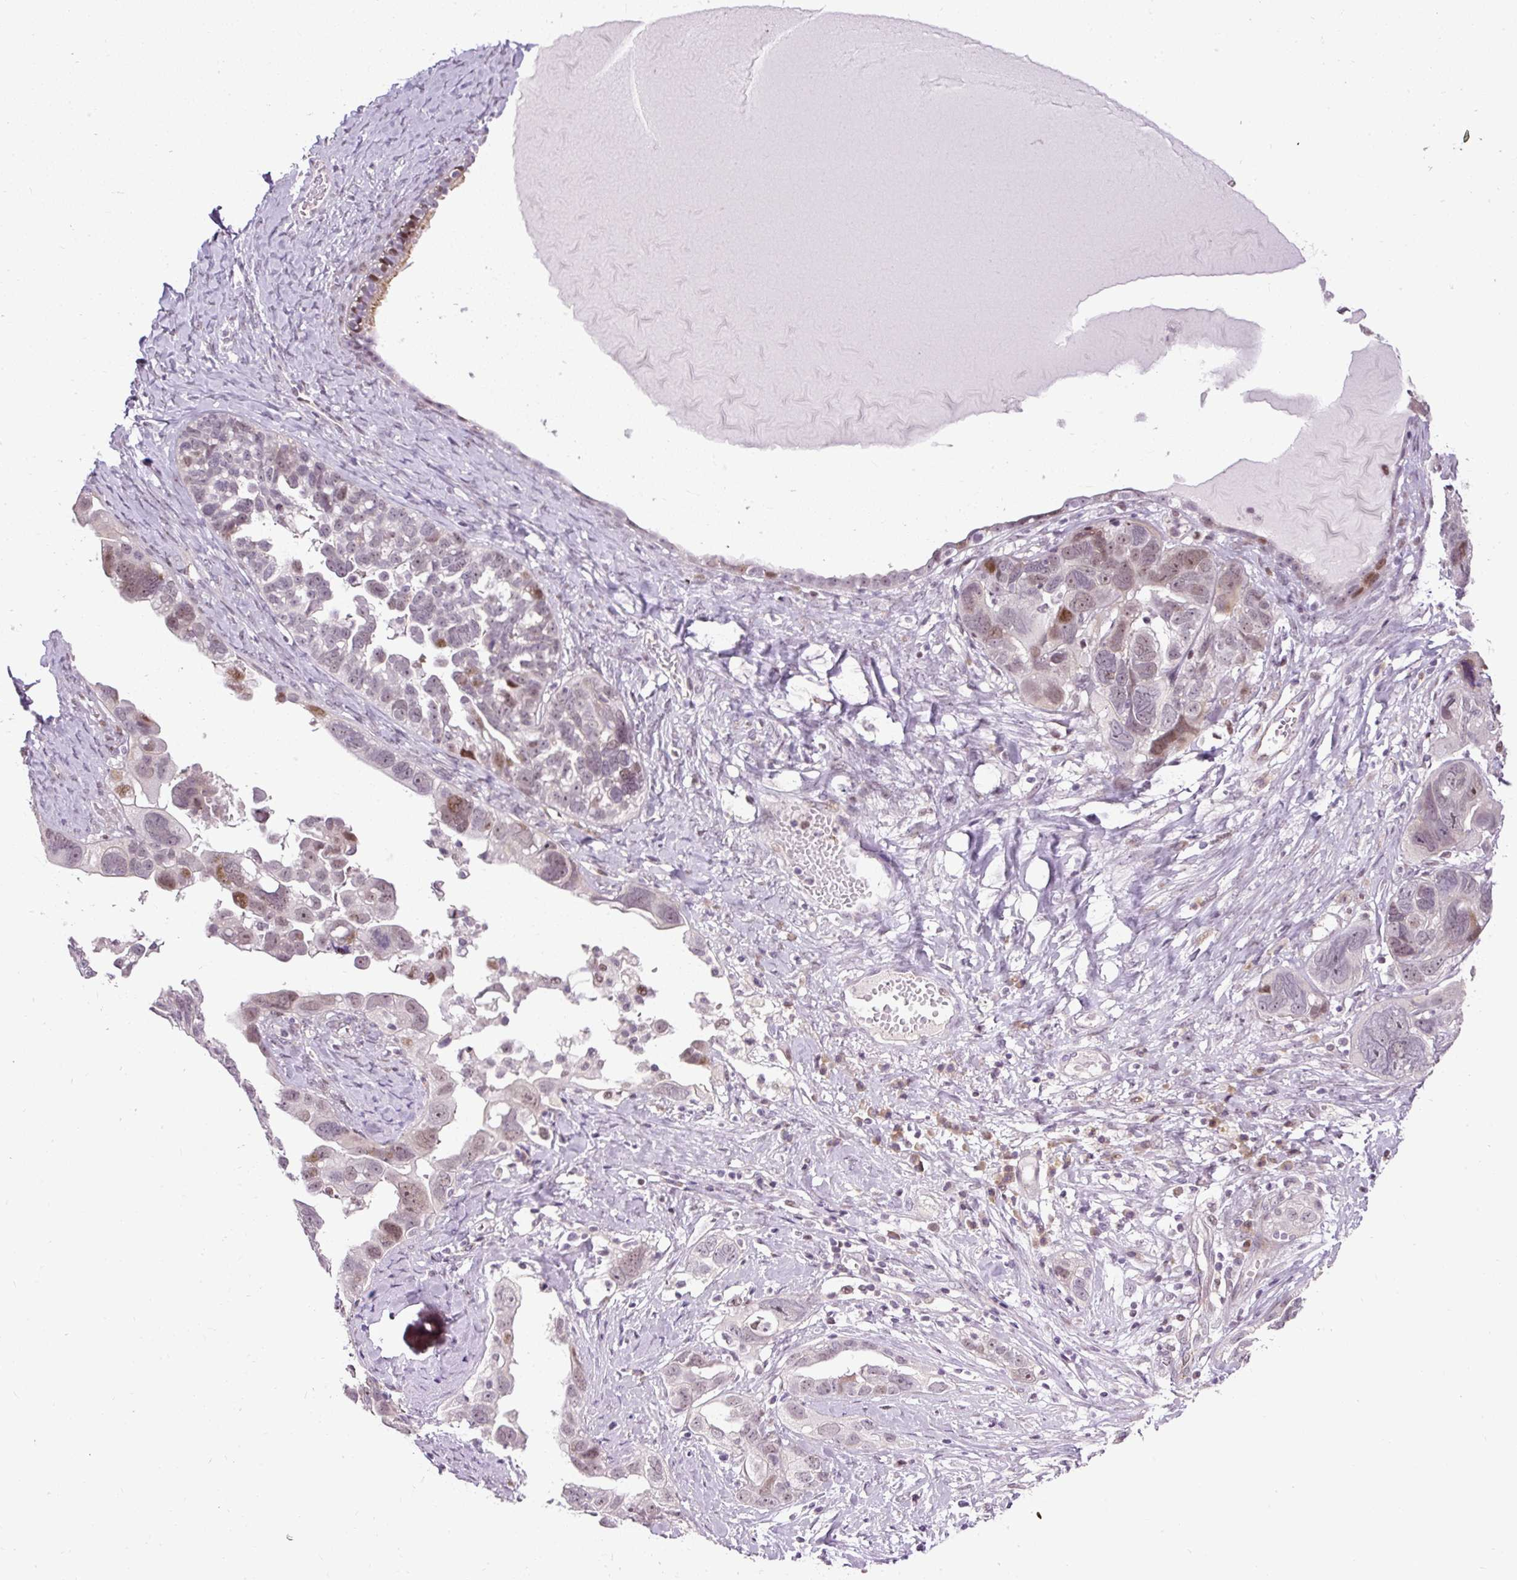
{"staining": {"intensity": "moderate", "quantity": "25%-75%", "location": "nuclear"}, "tissue": "ovarian cancer", "cell_type": "Tumor cells", "image_type": "cancer", "snomed": [{"axis": "morphology", "description": "Cystadenocarcinoma, serous, NOS"}, {"axis": "topography", "description": "Ovary"}], "caption": "Immunohistochemical staining of ovarian cancer (serous cystadenocarcinoma) demonstrates medium levels of moderate nuclear positivity in about 25%-75% of tumor cells. The protein is stained brown, and the nuclei are stained in blue (DAB (3,3'-diaminobenzidine) IHC with brightfield microscopy, high magnification).", "gene": "ARHGEF18", "patient": {"sex": "female", "age": 79}}